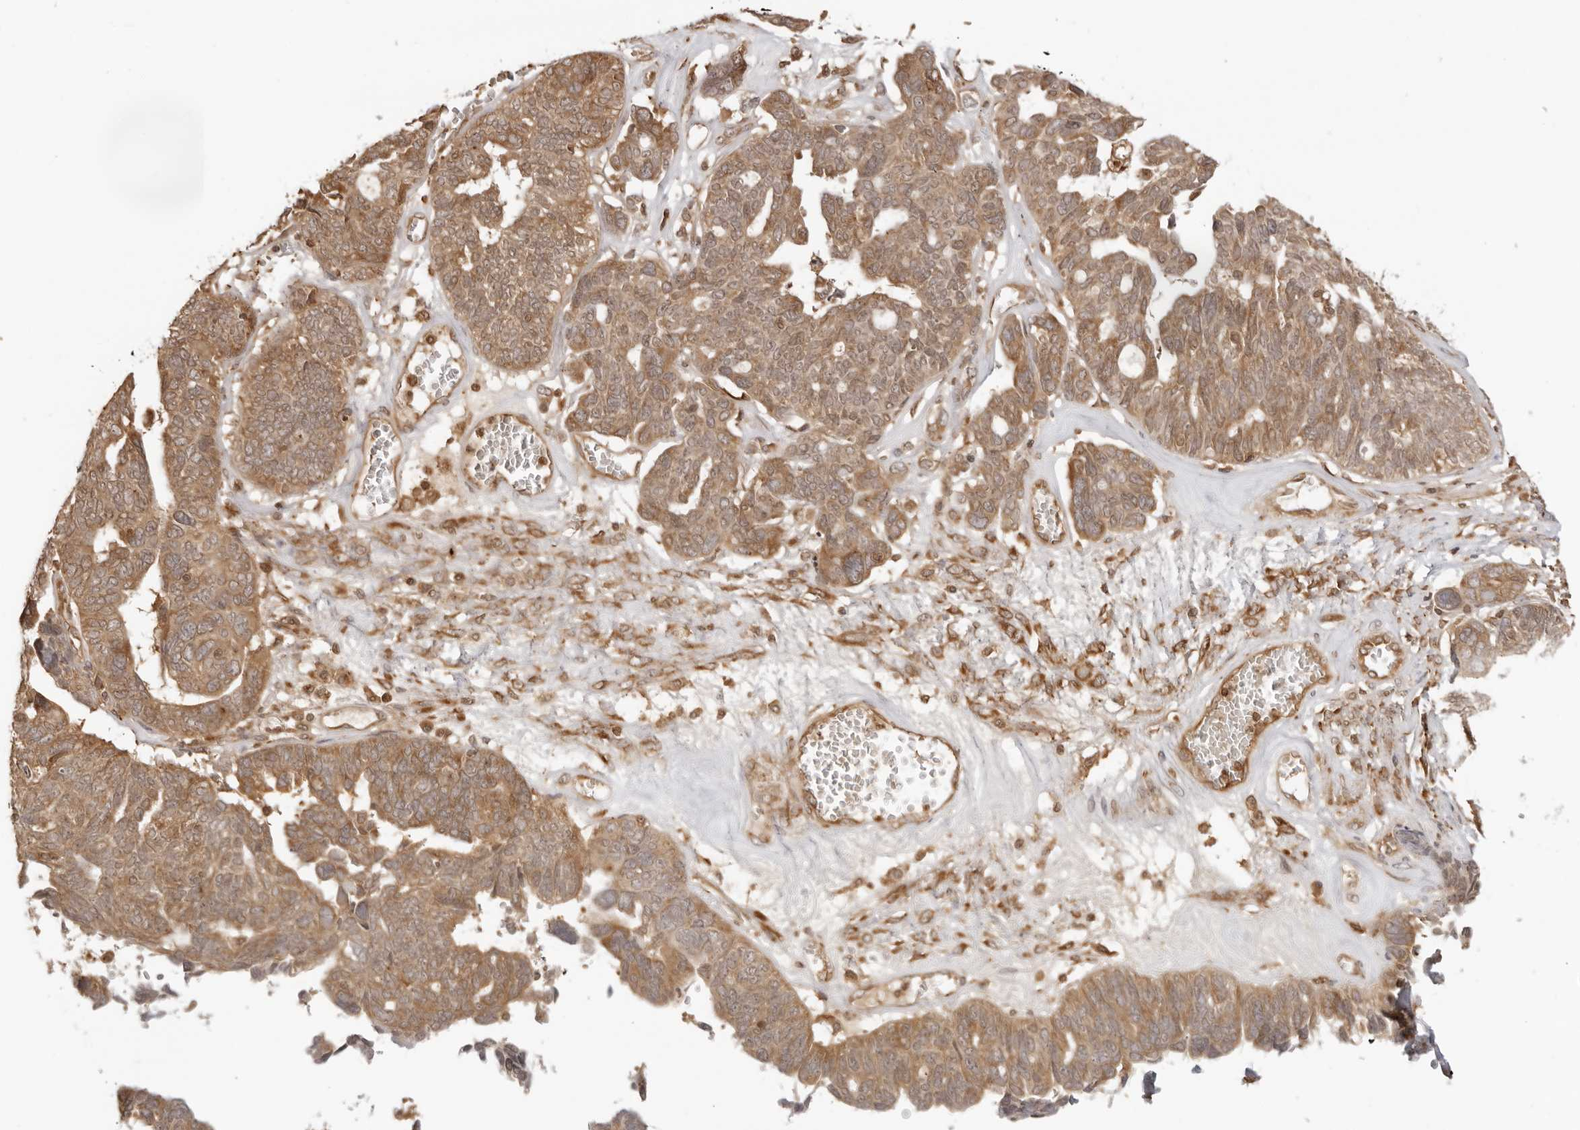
{"staining": {"intensity": "moderate", "quantity": ">75%", "location": "cytoplasmic/membranous"}, "tissue": "ovarian cancer", "cell_type": "Tumor cells", "image_type": "cancer", "snomed": [{"axis": "morphology", "description": "Cystadenocarcinoma, serous, NOS"}, {"axis": "topography", "description": "Ovary"}], "caption": "A brown stain highlights moderate cytoplasmic/membranous staining of a protein in human ovarian cancer tumor cells.", "gene": "IKBKE", "patient": {"sex": "female", "age": 79}}